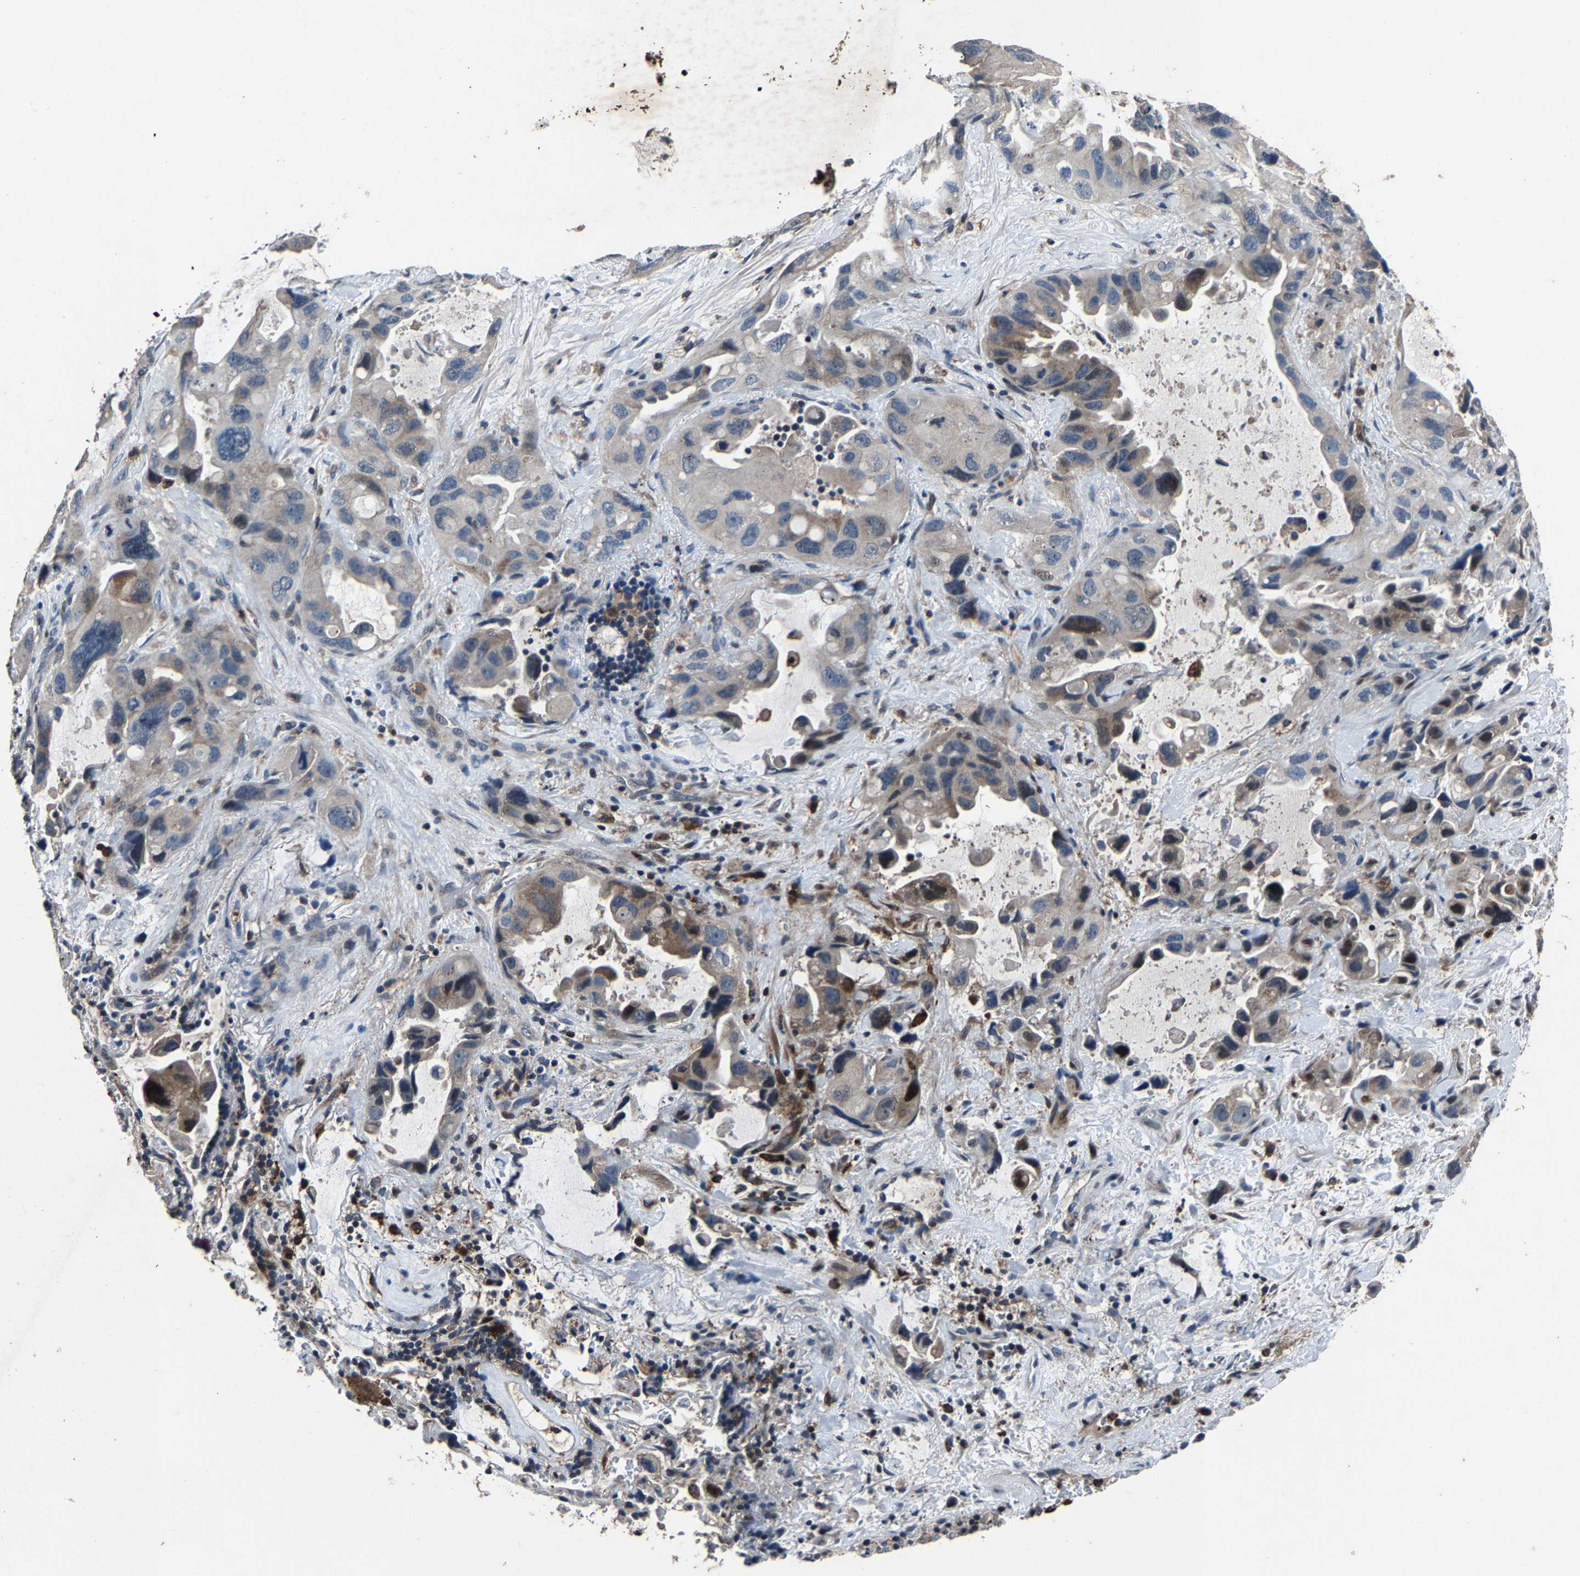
{"staining": {"intensity": "weak", "quantity": "25%-75%", "location": "cytoplasmic/membranous"}, "tissue": "lung cancer", "cell_type": "Tumor cells", "image_type": "cancer", "snomed": [{"axis": "morphology", "description": "Squamous cell carcinoma, NOS"}, {"axis": "topography", "description": "Lung"}], "caption": "A brown stain labels weak cytoplasmic/membranous expression of a protein in squamous cell carcinoma (lung) tumor cells.", "gene": "PCNX2", "patient": {"sex": "female", "age": 73}}